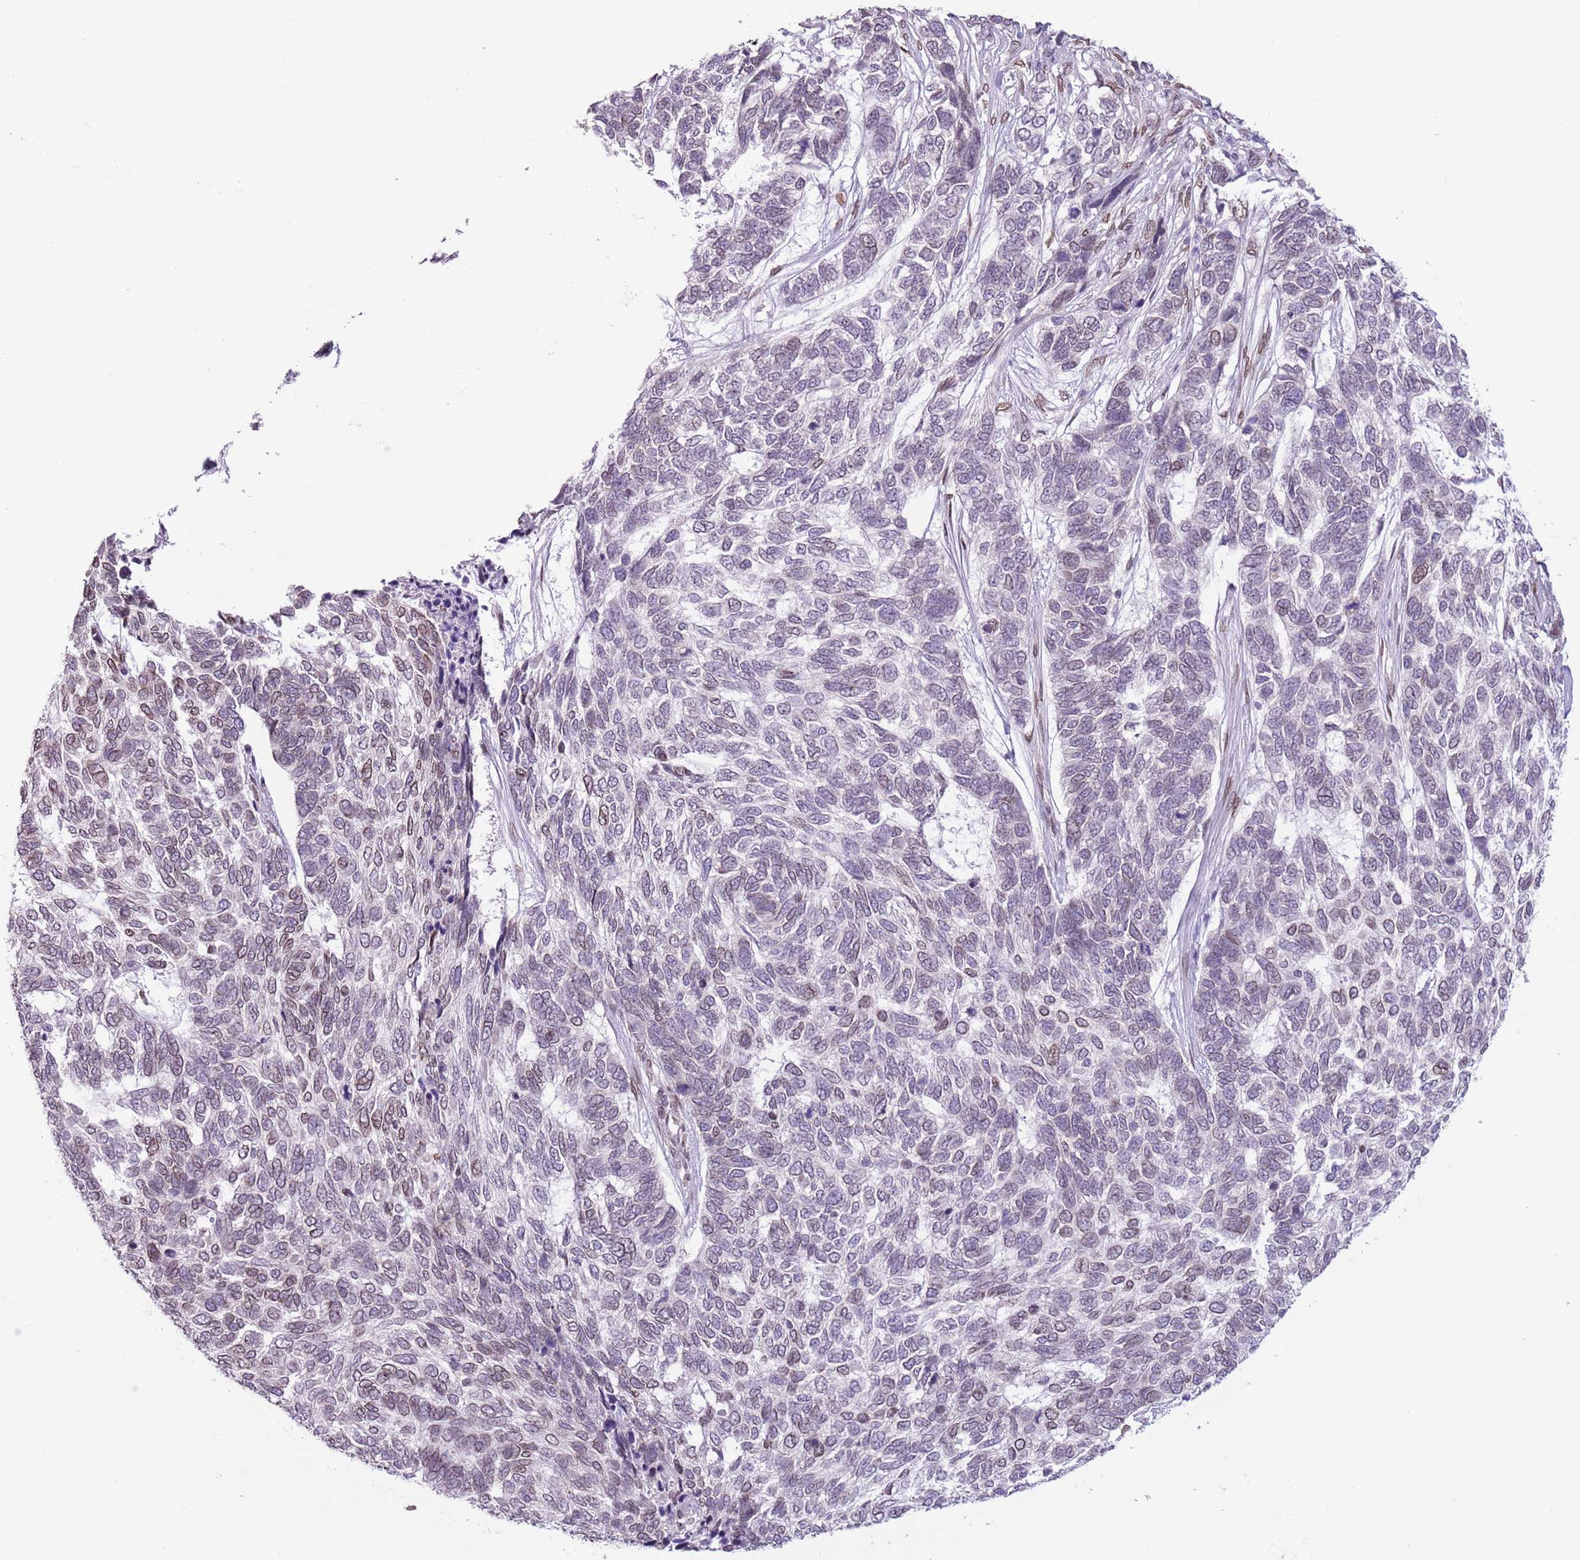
{"staining": {"intensity": "weak", "quantity": "<25%", "location": "cytoplasmic/membranous,nuclear"}, "tissue": "skin cancer", "cell_type": "Tumor cells", "image_type": "cancer", "snomed": [{"axis": "morphology", "description": "Basal cell carcinoma"}, {"axis": "topography", "description": "Skin"}], "caption": "The immunohistochemistry image has no significant staining in tumor cells of basal cell carcinoma (skin) tissue.", "gene": "ZGLP1", "patient": {"sex": "female", "age": 65}}